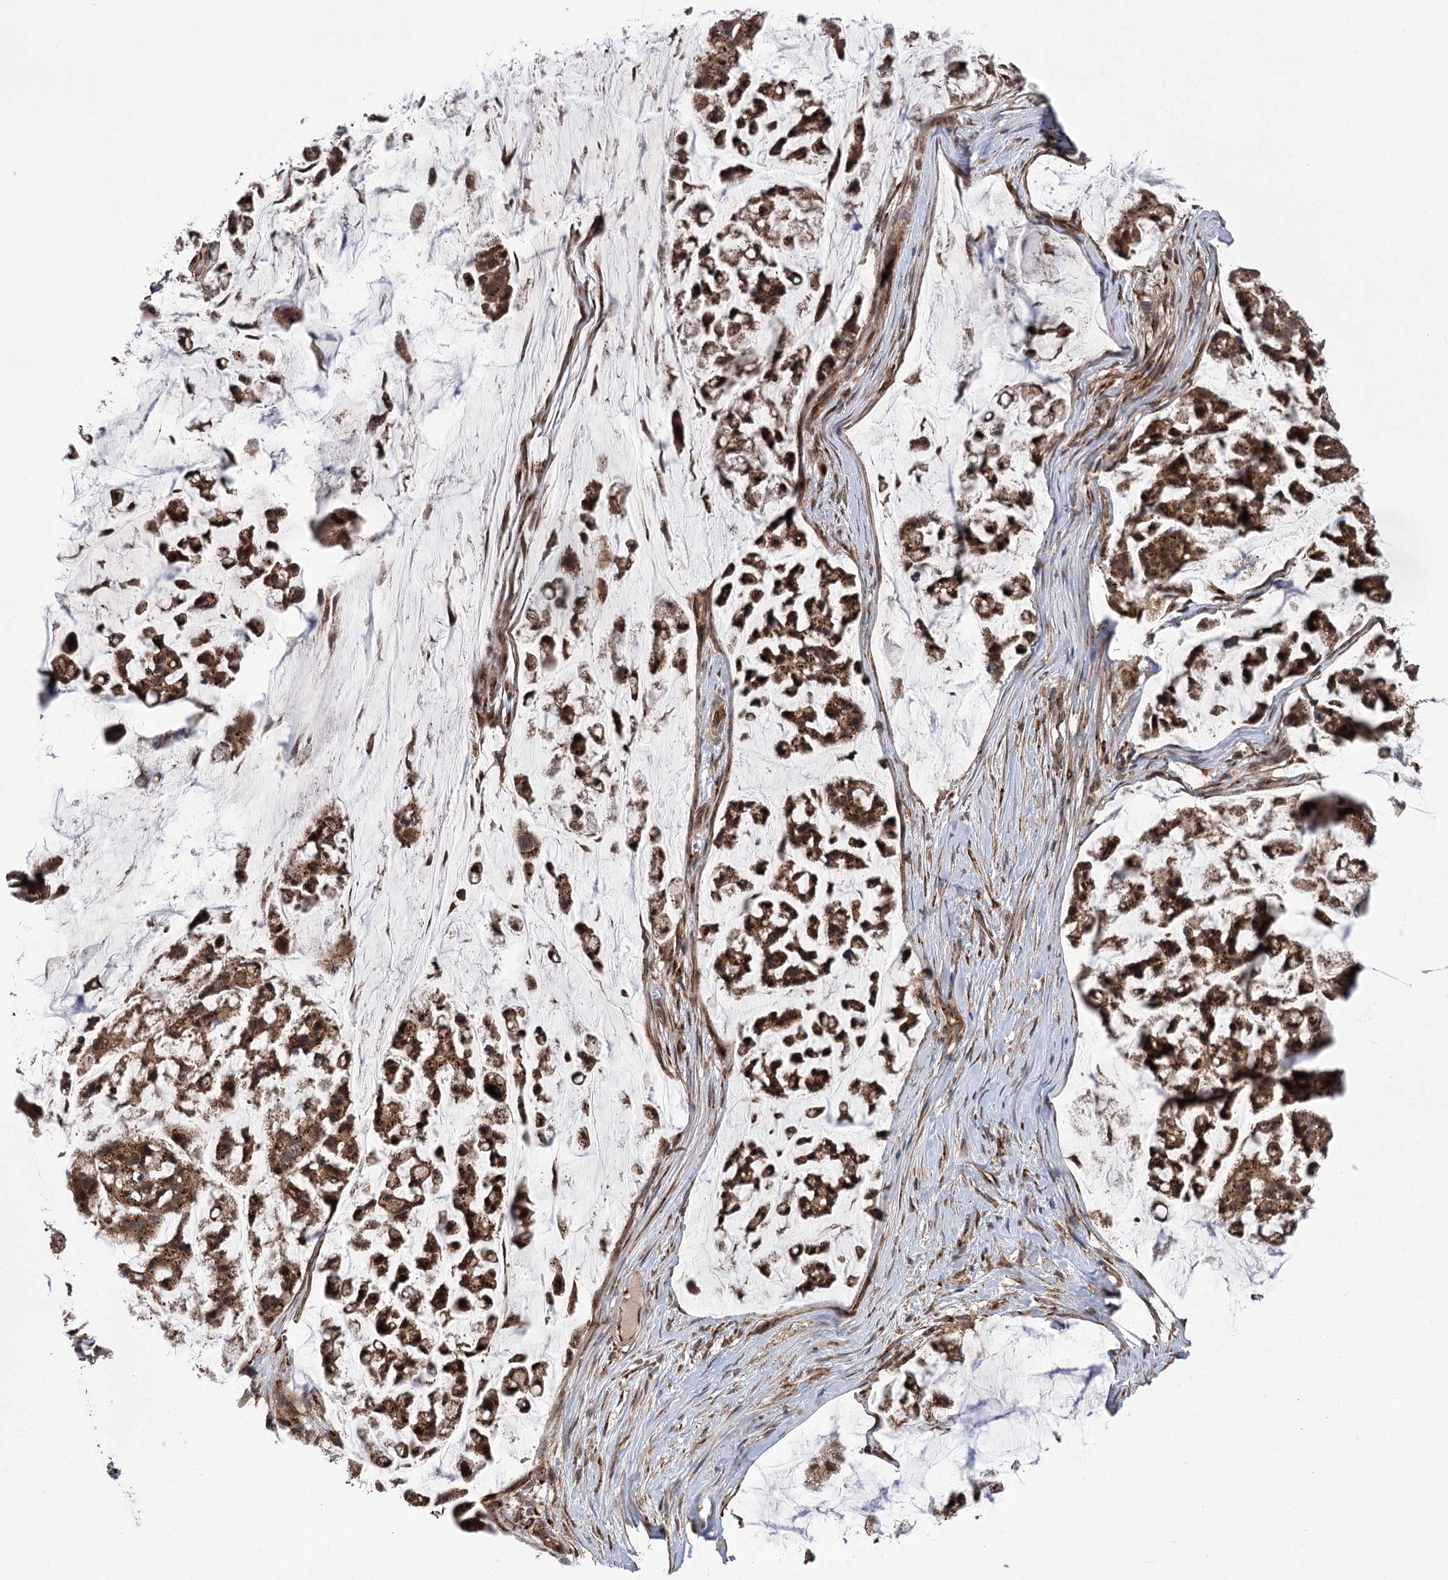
{"staining": {"intensity": "strong", "quantity": ">75%", "location": "cytoplasmic/membranous,nuclear"}, "tissue": "stomach cancer", "cell_type": "Tumor cells", "image_type": "cancer", "snomed": [{"axis": "morphology", "description": "Adenocarcinoma, NOS"}, {"axis": "topography", "description": "Stomach, lower"}], "caption": "A high amount of strong cytoplasmic/membranous and nuclear positivity is seen in about >75% of tumor cells in stomach adenocarcinoma tissue. (brown staining indicates protein expression, while blue staining denotes nuclei).", "gene": "CARD19", "patient": {"sex": "male", "age": 67}}